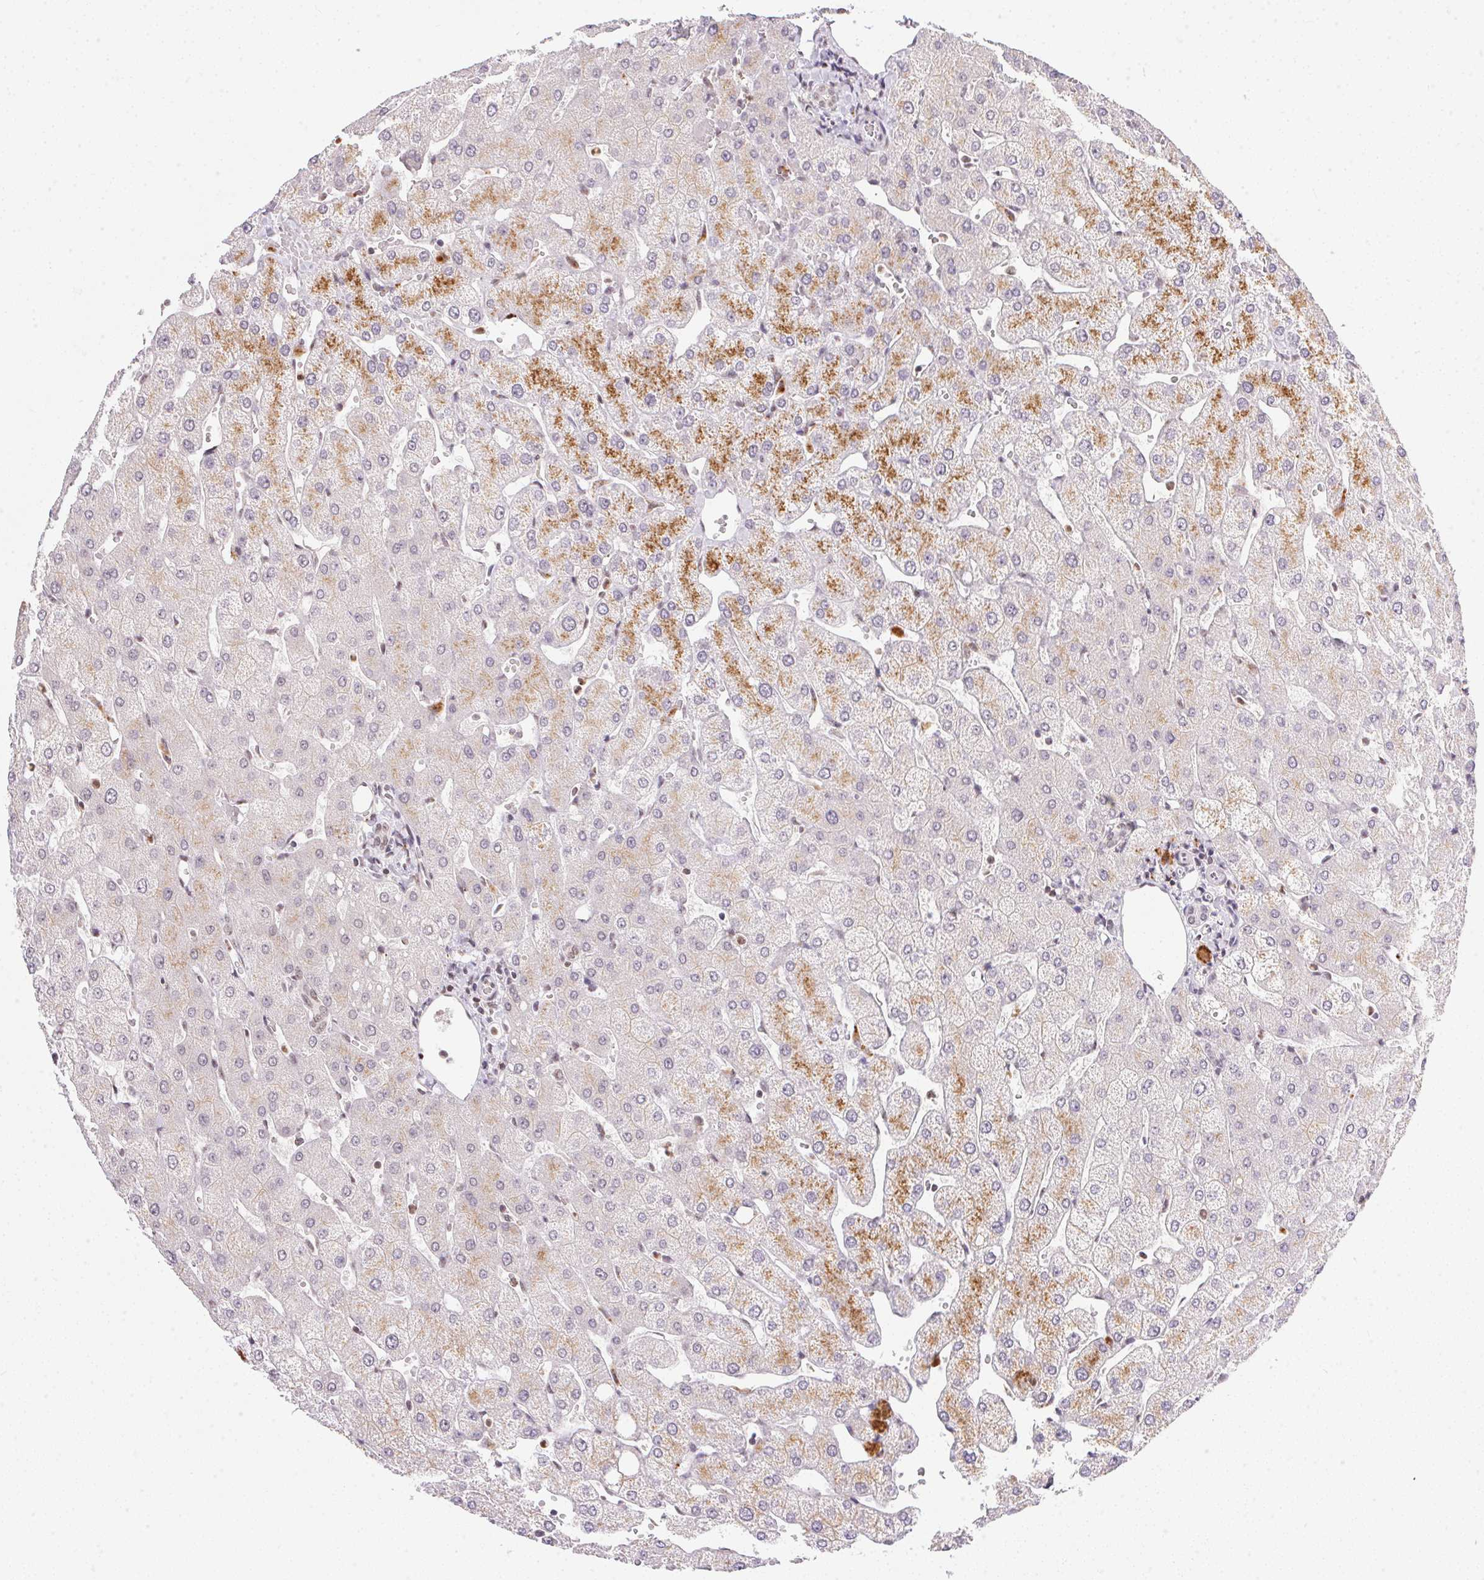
{"staining": {"intensity": "negative", "quantity": "none", "location": "none"}, "tissue": "liver", "cell_type": "Cholangiocytes", "image_type": "normal", "snomed": [{"axis": "morphology", "description": "Normal tissue, NOS"}, {"axis": "topography", "description": "Liver"}], "caption": "A high-resolution histopathology image shows IHC staining of unremarkable liver, which reveals no significant positivity in cholangiocytes. (Immunohistochemistry (ihc), brightfield microscopy, high magnification).", "gene": "NFE2L1", "patient": {"sex": "female", "age": 54}}